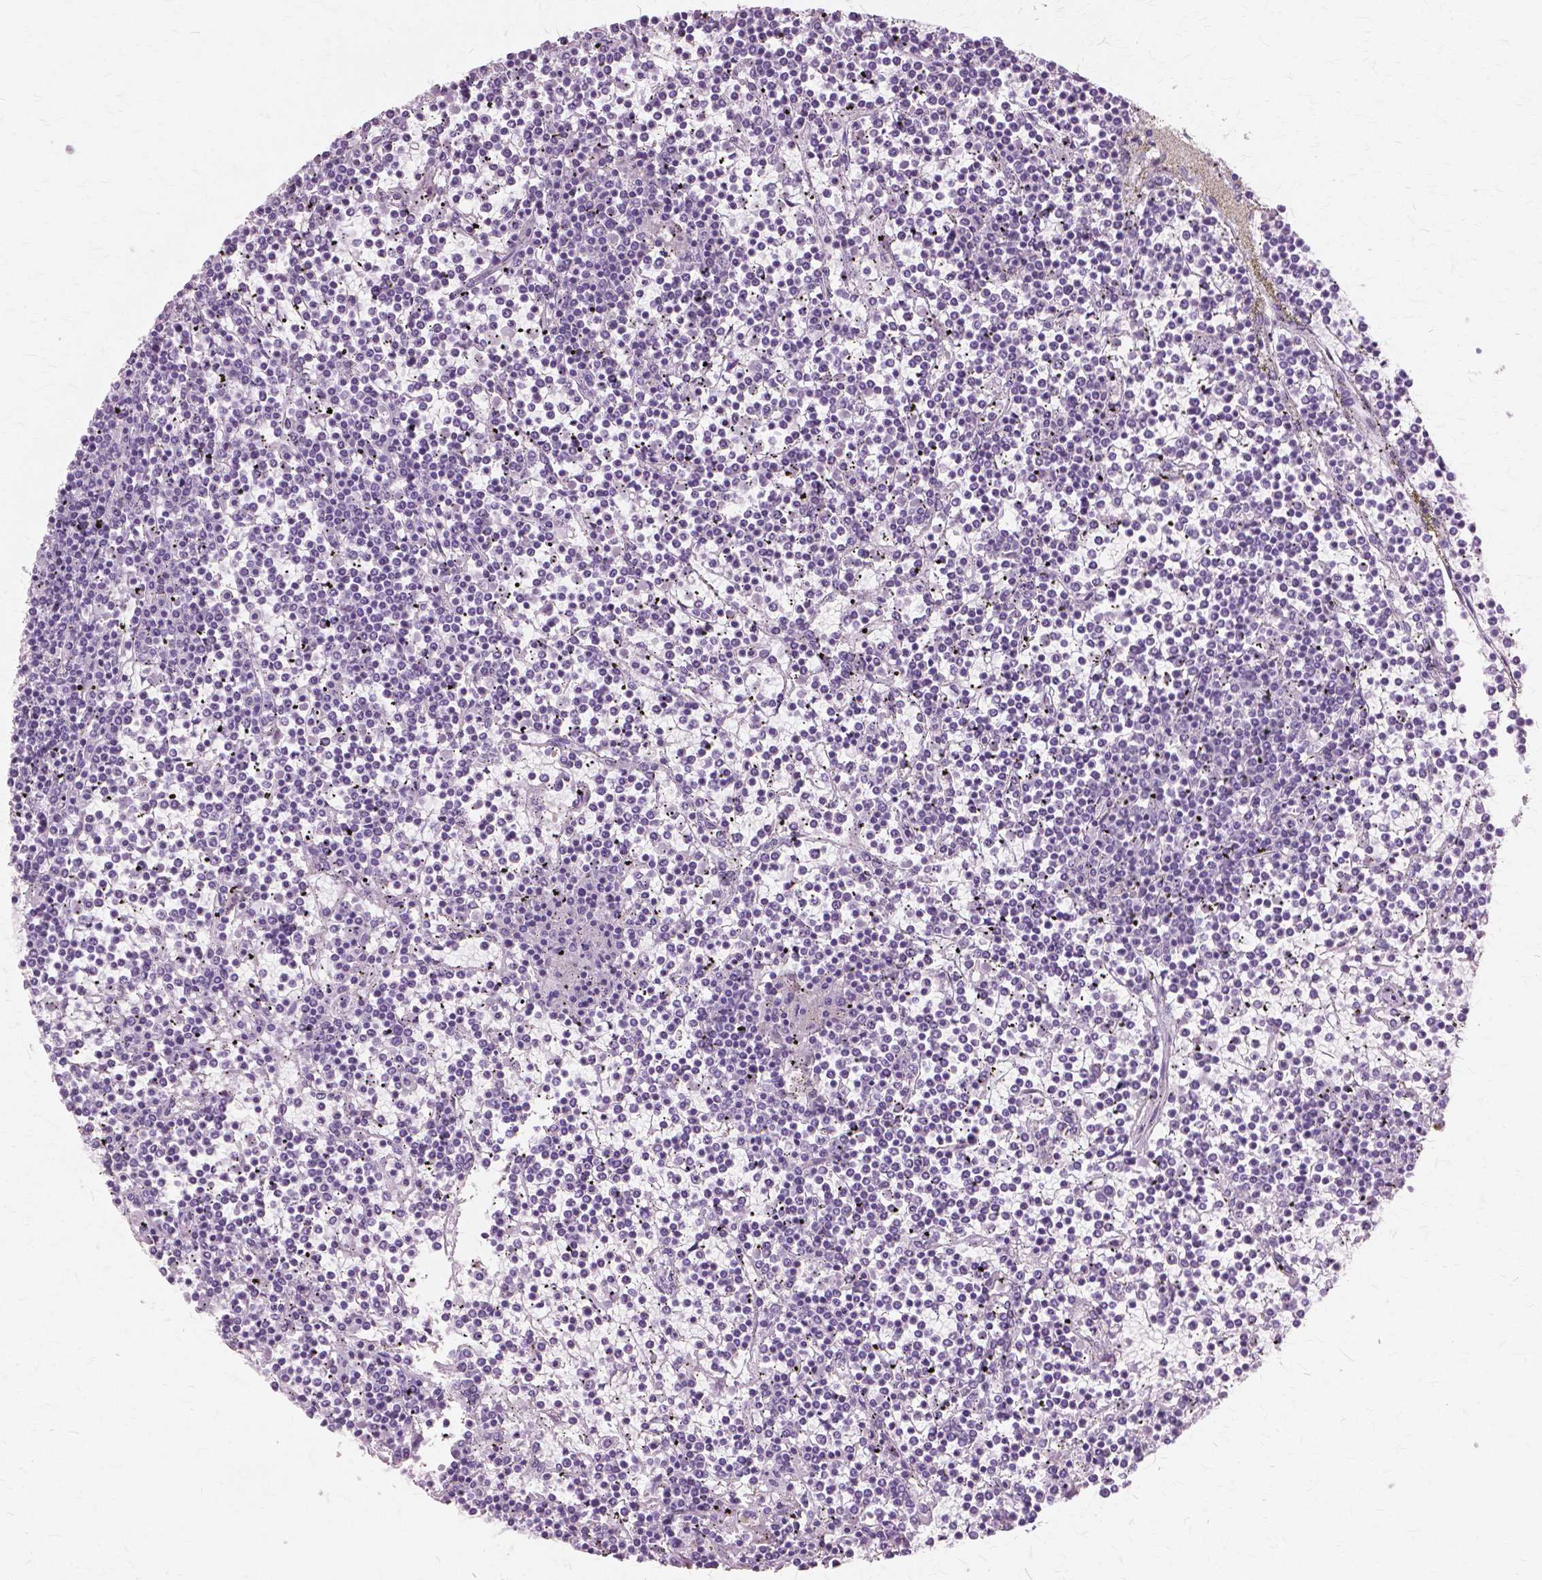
{"staining": {"intensity": "negative", "quantity": "none", "location": "none"}, "tissue": "lymphoma", "cell_type": "Tumor cells", "image_type": "cancer", "snomed": [{"axis": "morphology", "description": "Malignant lymphoma, non-Hodgkin's type, Low grade"}, {"axis": "topography", "description": "Spleen"}], "caption": "Malignant lymphoma, non-Hodgkin's type (low-grade) was stained to show a protein in brown. There is no significant staining in tumor cells. Brightfield microscopy of immunohistochemistry (IHC) stained with DAB (3,3'-diaminobenzidine) (brown) and hematoxylin (blue), captured at high magnification.", "gene": "SFTPD", "patient": {"sex": "female", "age": 19}}